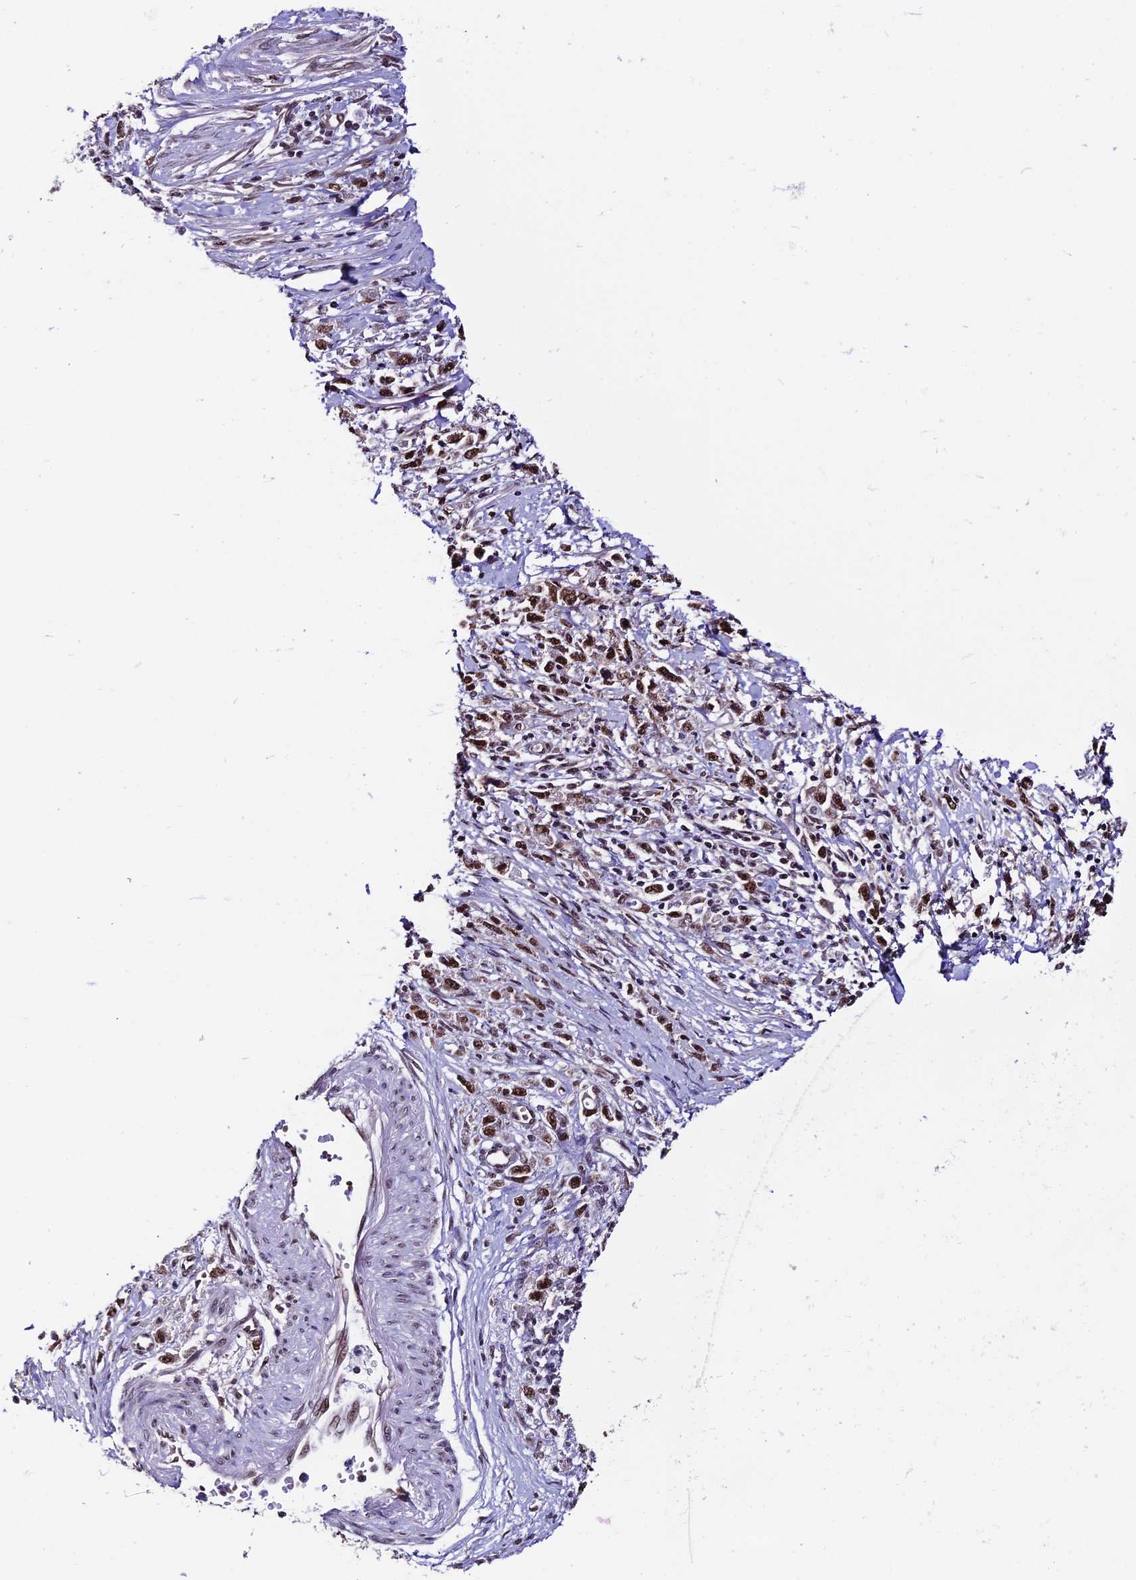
{"staining": {"intensity": "moderate", "quantity": ">75%", "location": "nuclear"}, "tissue": "stomach cancer", "cell_type": "Tumor cells", "image_type": "cancer", "snomed": [{"axis": "morphology", "description": "Adenocarcinoma, NOS"}, {"axis": "topography", "description": "Stomach"}], "caption": "Tumor cells exhibit medium levels of moderate nuclear expression in about >75% of cells in adenocarcinoma (stomach).", "gene": "RBM42", "patient": {"sex": "female", "age": 59}}